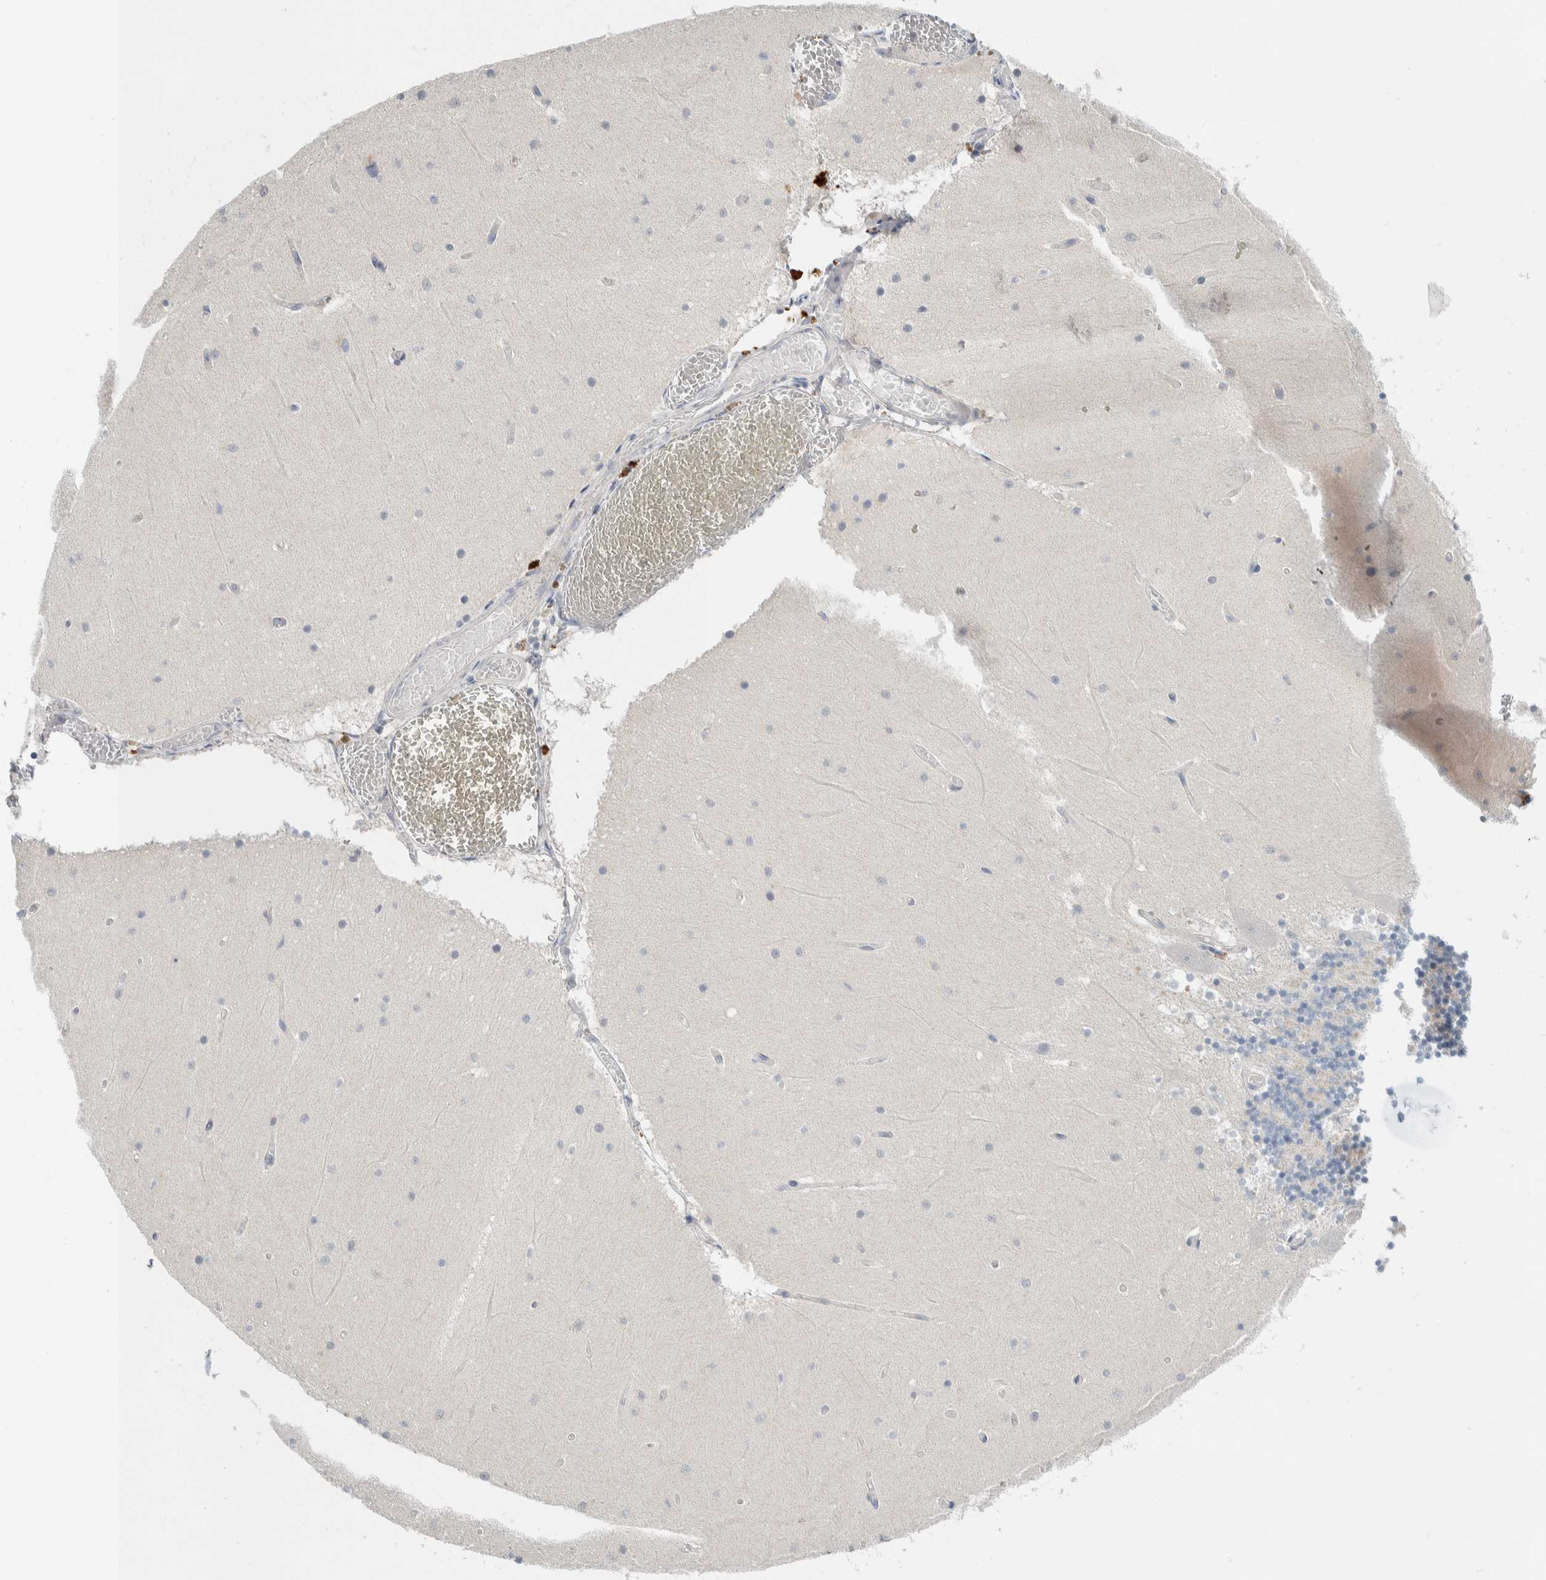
{"staining": {"intensity": "negative", "quantity": "none", "location": "none"}, "tissue": "cerebellum", "cell_type": "Cells in granular layer", "image_type": "normal", "snomed": [{"axis": "morphology", "description": "Normal tissue, NOS"}, {"axis": "topography", "description": "Cerebellum"}], "caption": "High power microscopy histopathology image of an immunohistochemistry histopathology image of normal cerebellum, revealing no significant expression in cells in granular layer.", "gene": "NFKB2", "patient": {"sex": "female", "age": 28}}